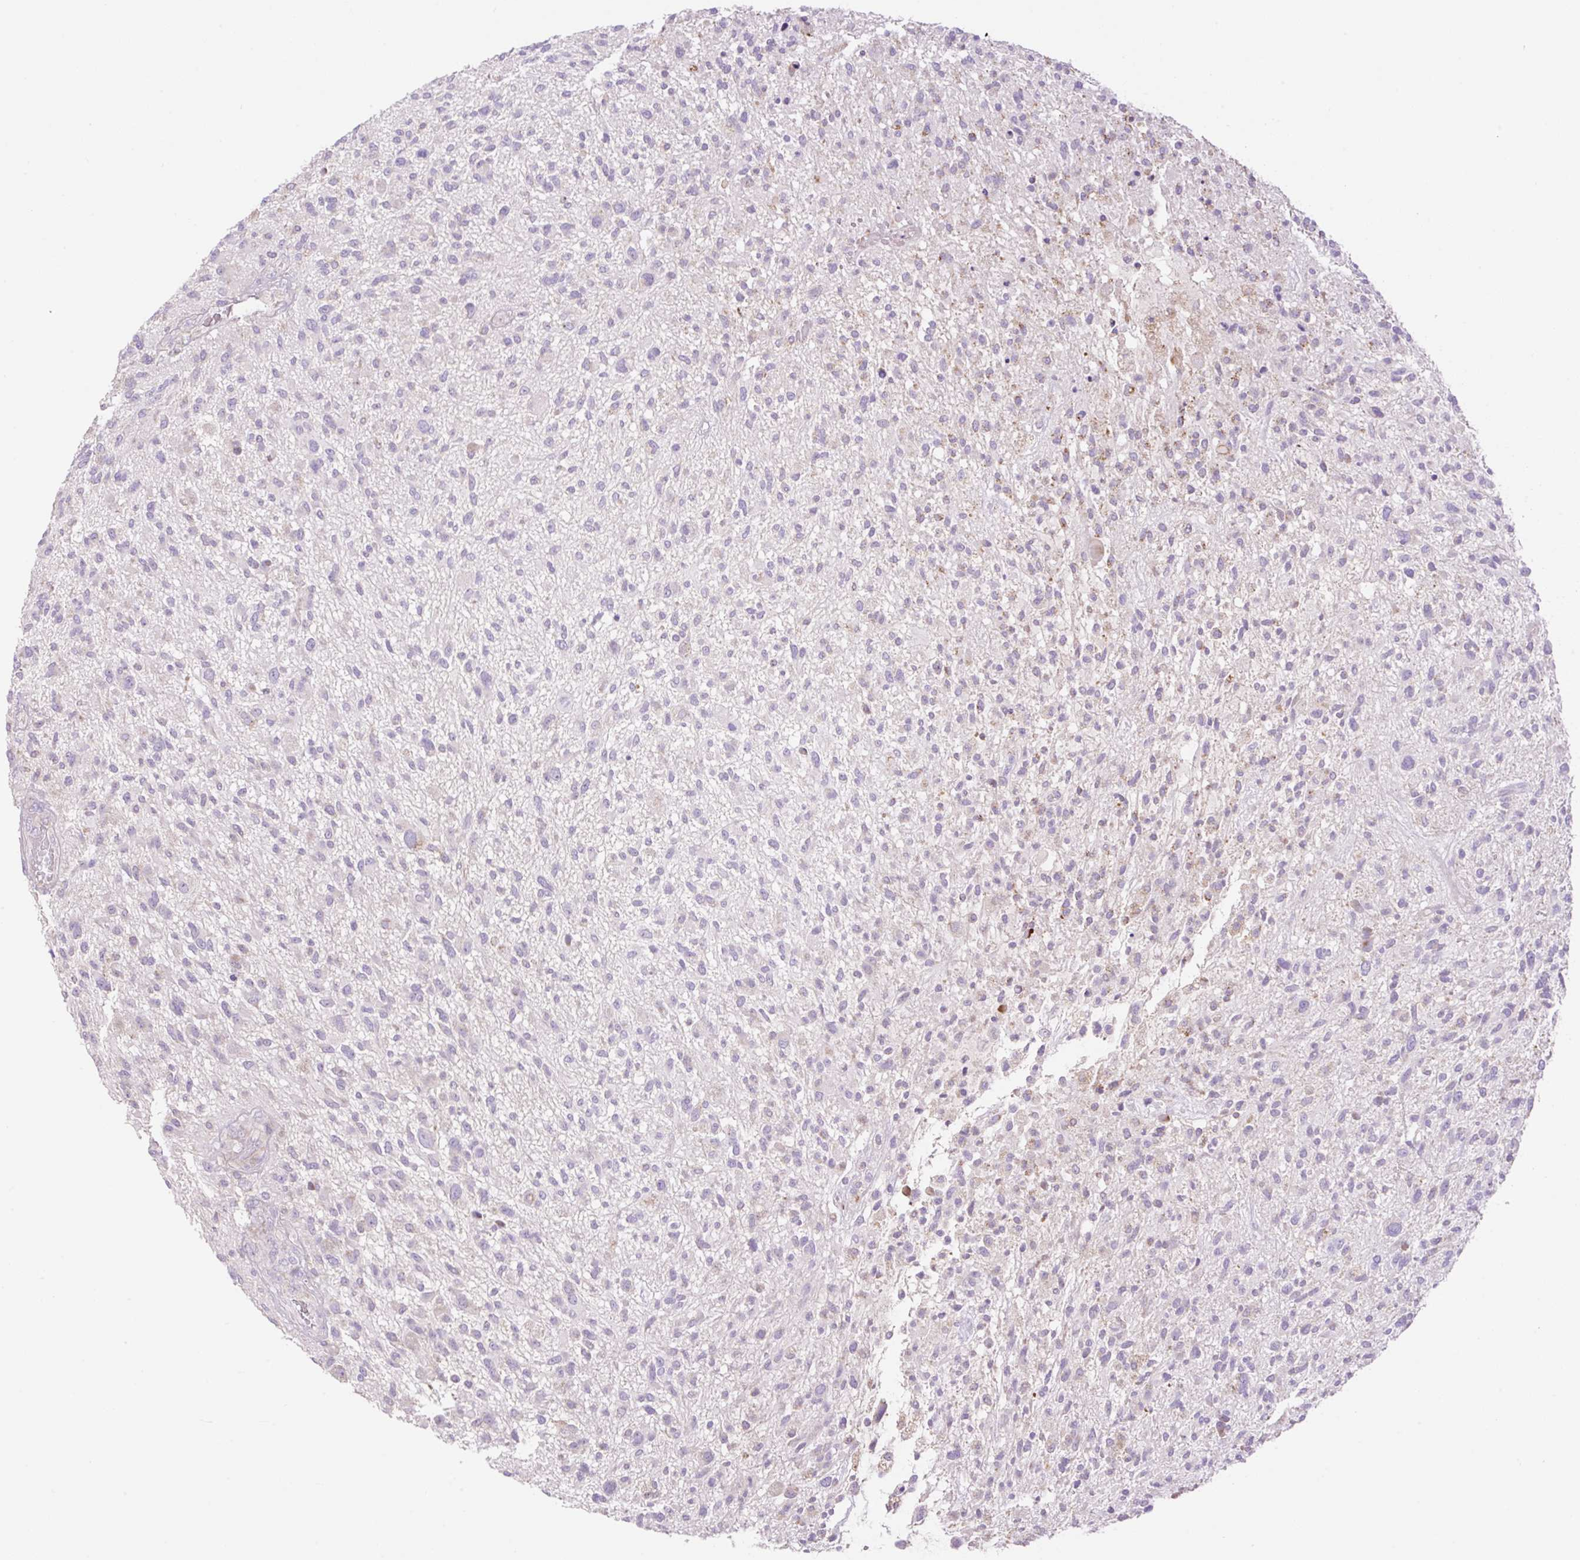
{"staining": {"intensity": "negative", "quantity": "none", "location": "none"}, "tissue": "glioma", "cell_type": "Tumor cells", "image_type": "cancer", "snomed": [{"axis": "morphology", "description": "Glioma, malignant, High grade"}, {"axis": "topography", "description": "Brain"}], "caption": "This histopathology image is of high-grade glioma (malignant) stained with IHC to label a protein in brown with the nuclei are counter-stained blue. There is no expression in tumor cells. (DAB immunohistochemistry visualized using brightfield microscopy, high magnification).", "gene": "VPS25", "patient": {"sex": "male", "age": 47}}